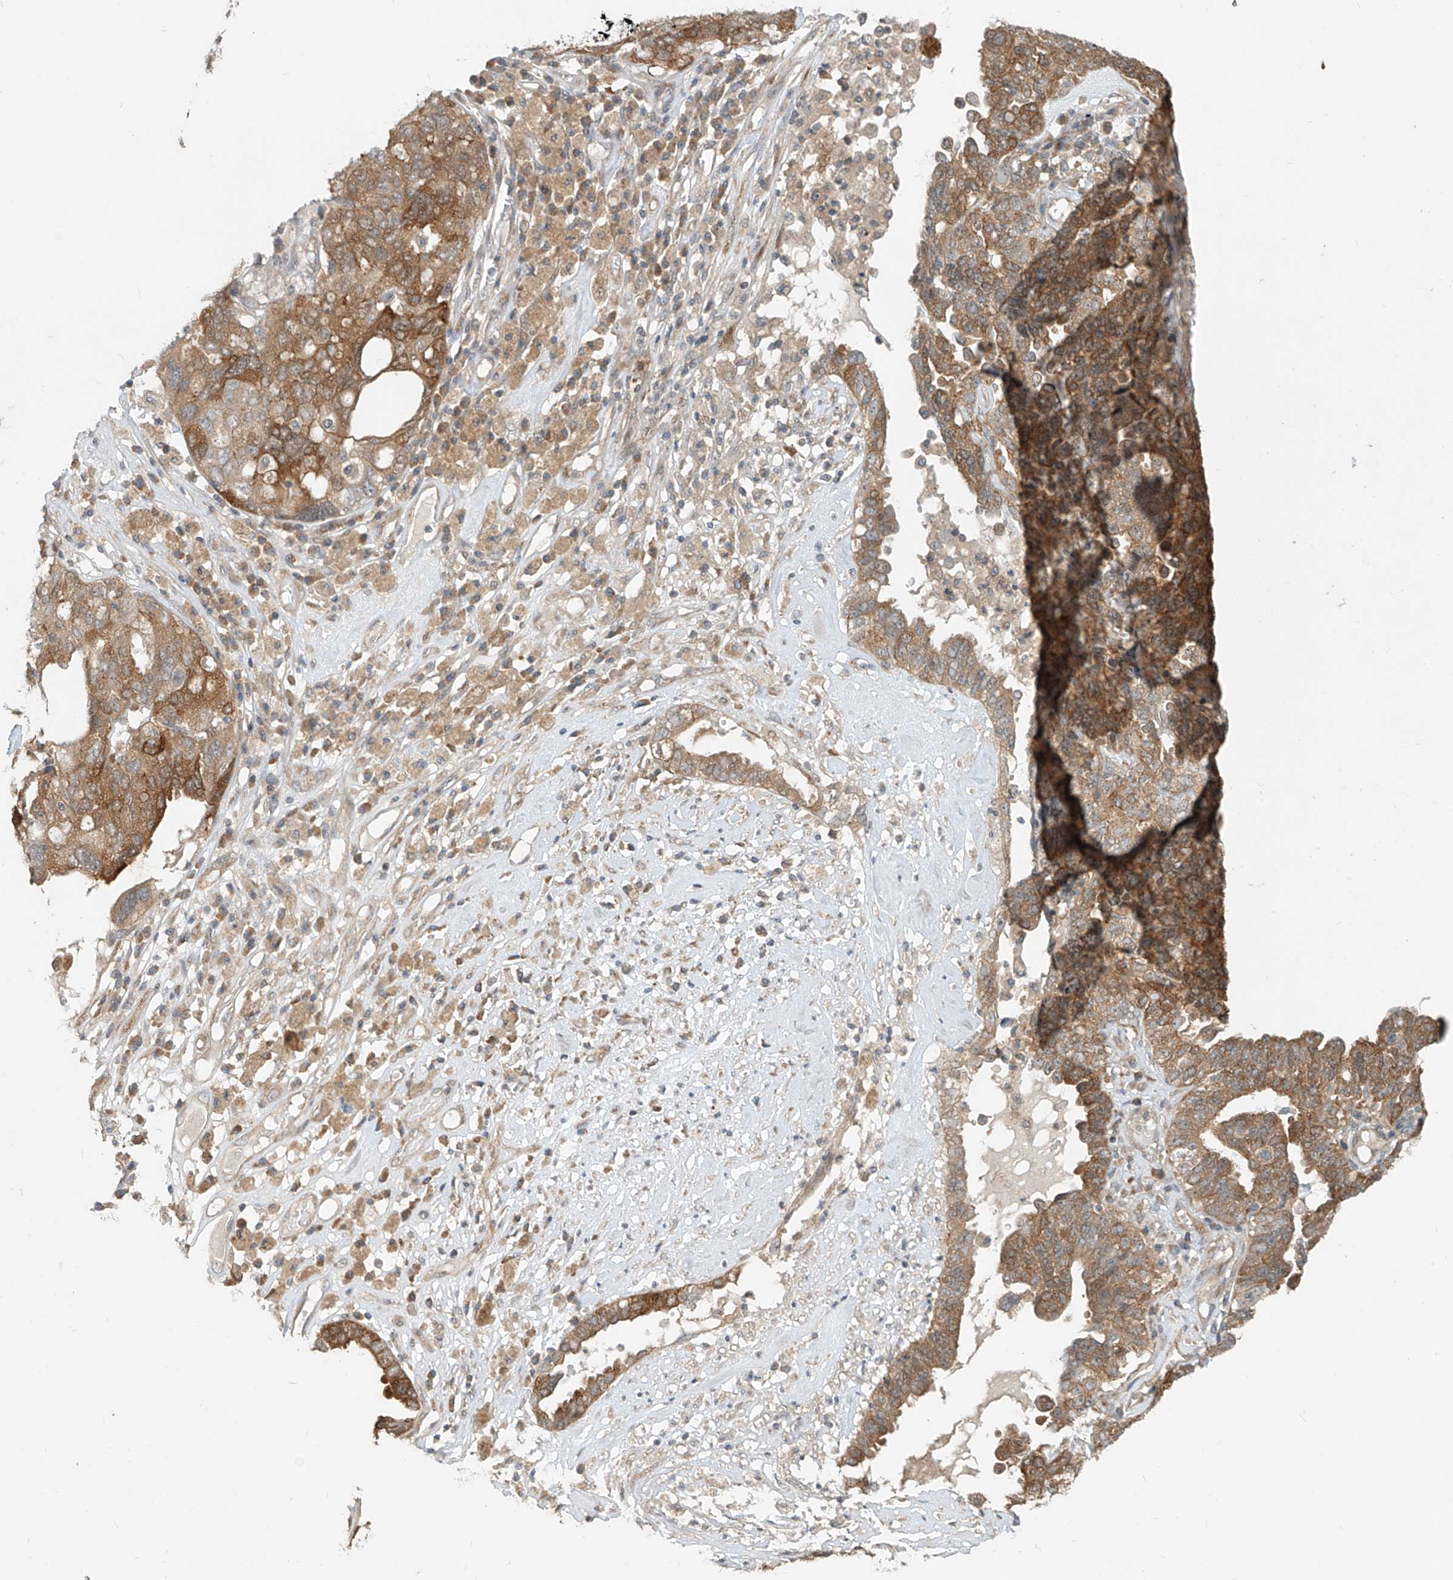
{"staining": {"intensity": "moderate", "quantity": ">75%", "location": "cytoplasmic/membranous"}, "tissue": "ovarian cancer", "cell_type": "Tumor cells", "image_type": "cancer", "snomed": [{"axis": "morphology", "description": "Carcinoma, endometroid"}, {"axis": "topography", "description": "Ovary"}], "caption": "Ovarian cancer (endometroid carcinoma) stained with DAB (3,3'-diaminobenzidine) IHC demonstrates medium levels of moderate cytoplasmic/membranous staining in about >75% of tumor cells. (brown staining indicates protein expression, while blue staining denotes nuclei).", "gene": "MTUS2", "patient": {"sex": "female", "age": 62}}